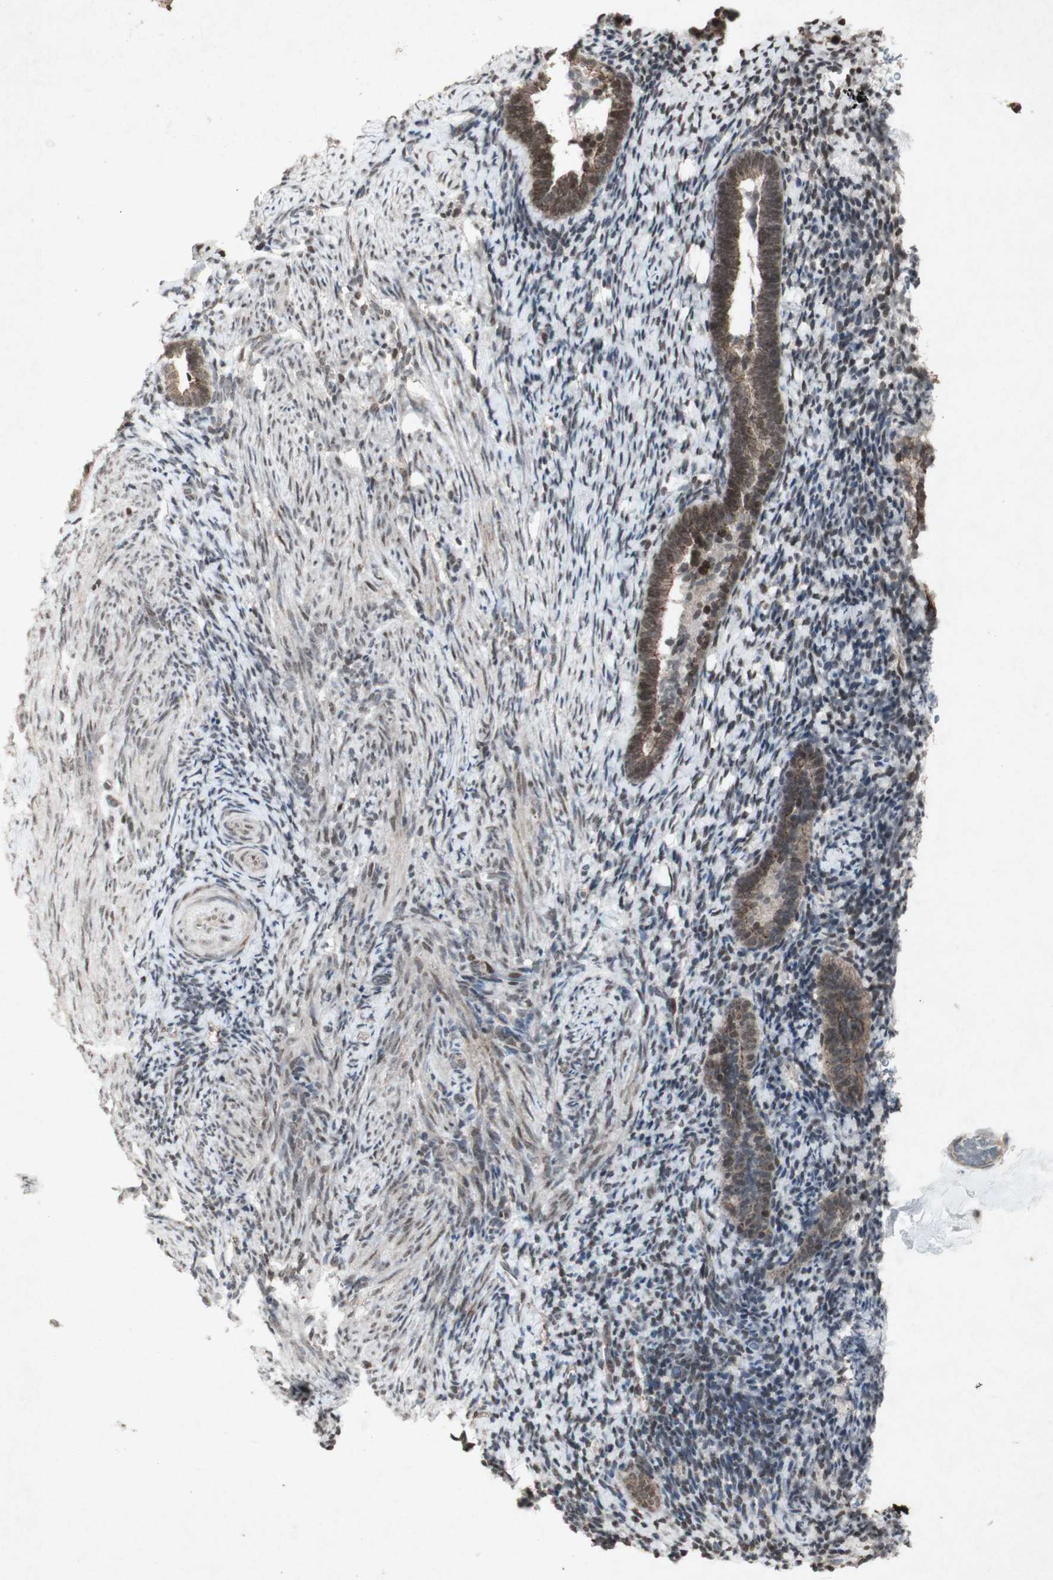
{"staining": {"intensity": "weak", "quantity": "25%-75%", "location": "cytoplasmic/membranous,nuclear"}, "tissue": "endometrium", "cell_type": "Cells in endometrial stroma", "image_type": "normal", "snomed": [{"axis": "morphology", "description": "Normal tissue, NOS"}, {"axis": "topography", "description": "Endometrium"}], "caption": "This is an image of immunohistochemistry (IHC) staining of normal endometrium, which shows weak positivity in the cytoplasmic/membranous,nuclear of cells in endometrial stroma.", "gene": "PLXNA1", "patient": {"sex": "female", "age": 51}}